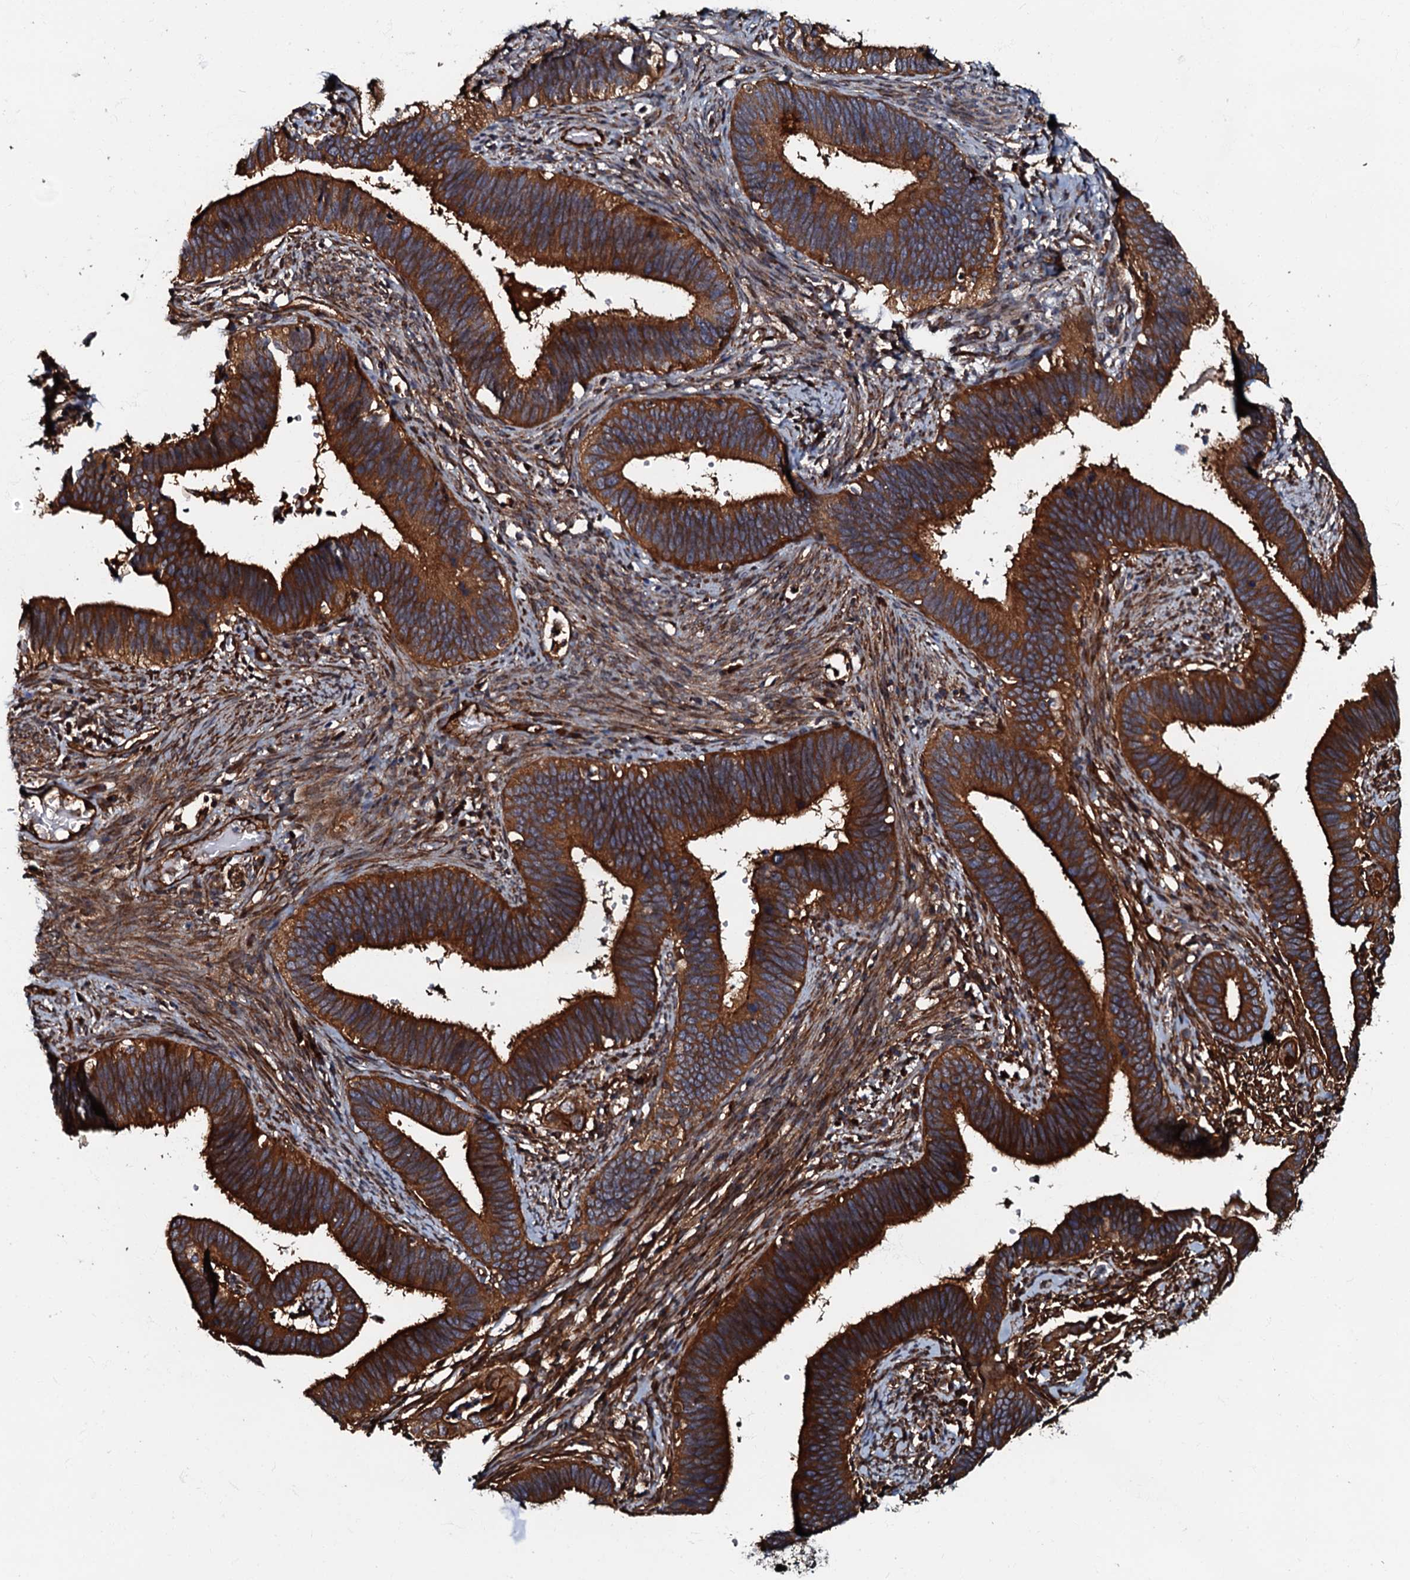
{"staining": {"intensity": "strong", "quantity": ">75%", "location": "cytoplasmic/membranous"}, "tissue": "cervical cancer", "cell_type": "Tumor cells", "image_type": "cancer", "snomed": [{"axis": "morphology", "description": "Adenocarcinoma, NOS"}, {"axis": "topography", "description": "Cervix"}], "caption": "Approximately >75% of tumor cells in adenocarcinoma (cervical) demonstrate strong cytoplasmic/membranous protein staining as visualized by brown immunohistochemical staining.", "gene": "BLOC1S6", "patient": {"sex": "female", "age": 42}}